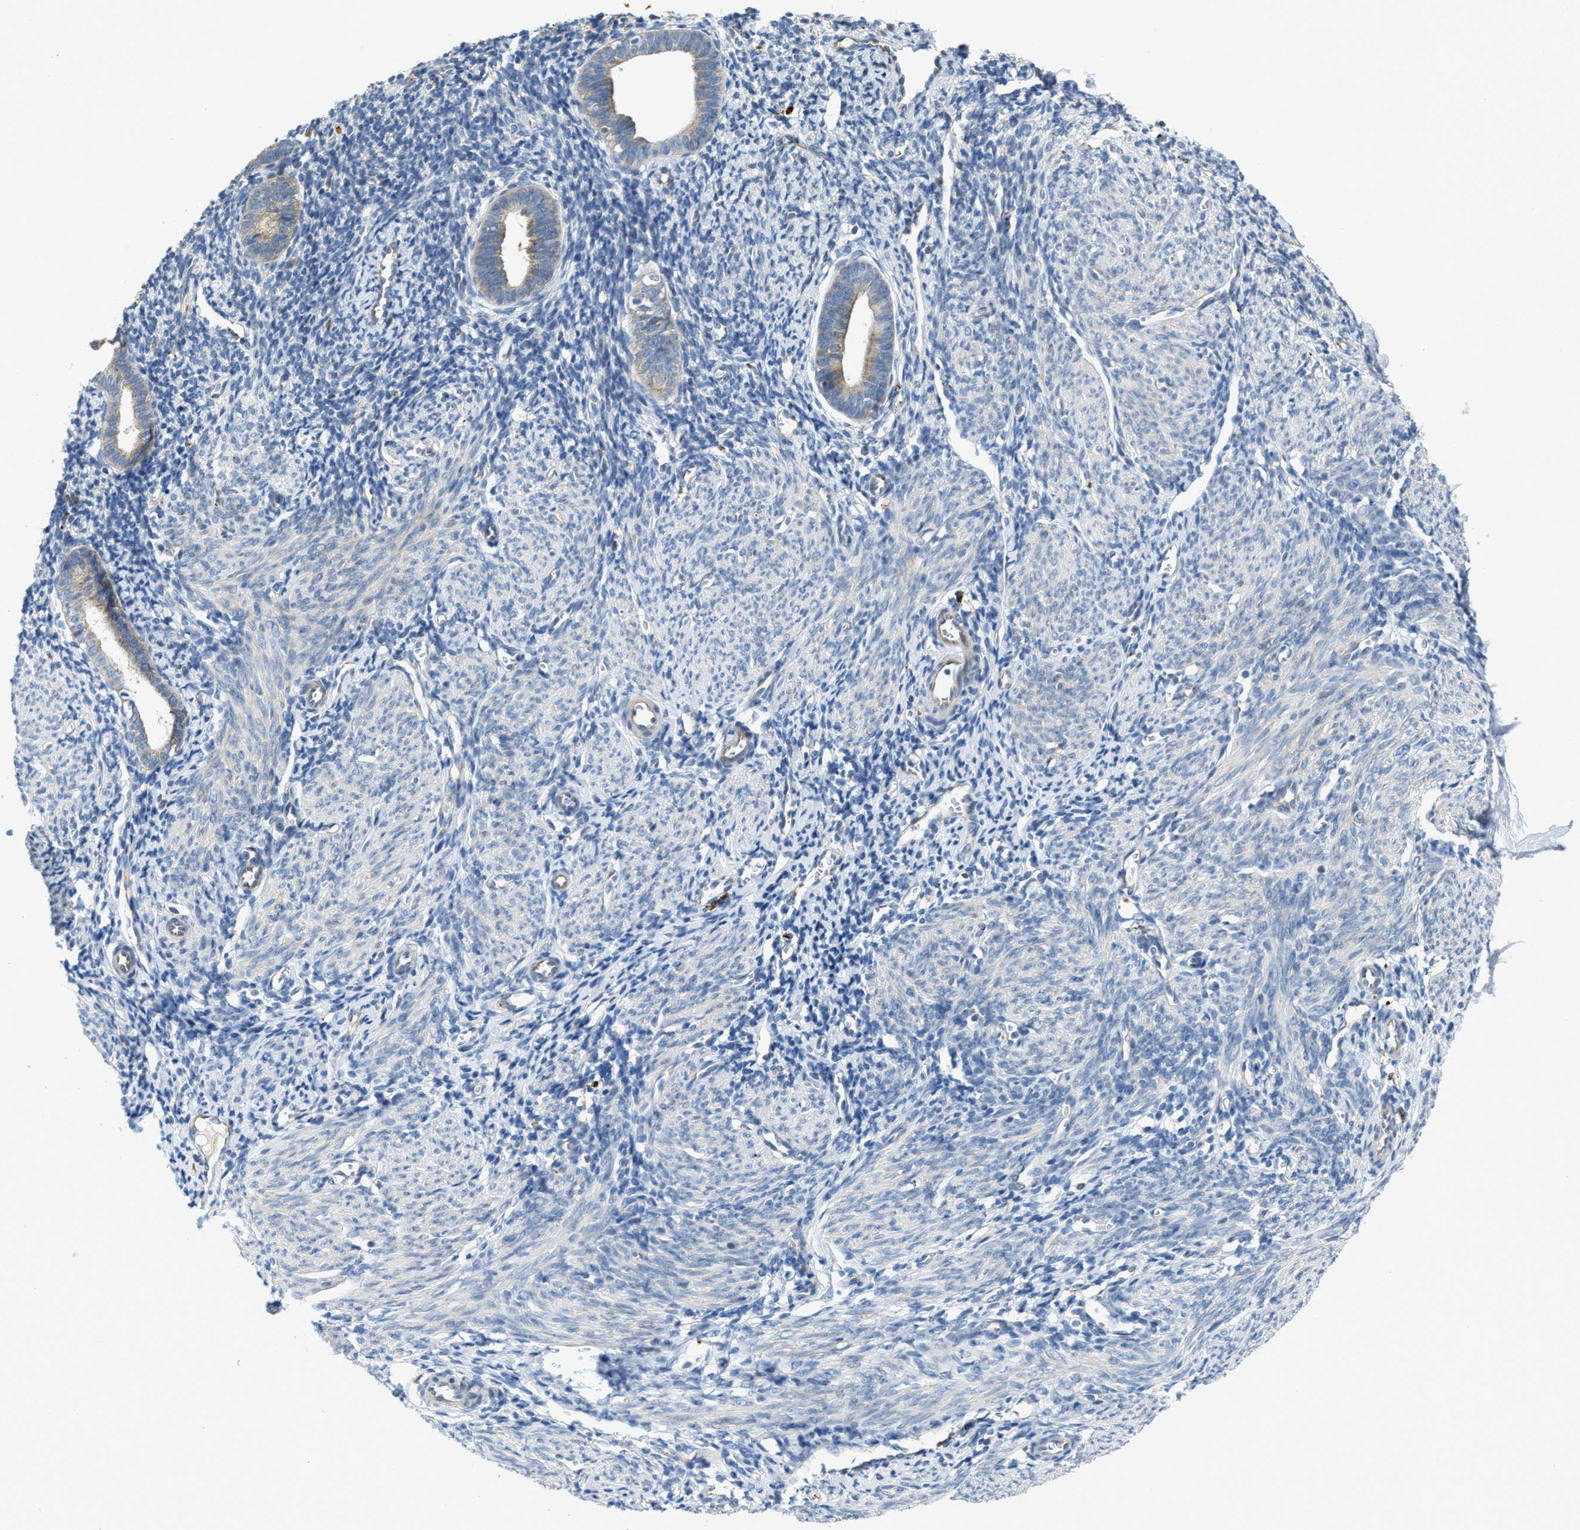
{"staining": {"intensity": "negative", "quantity": "none", "location": "none"}, "tissue": "endometrium", "cell_type": "Cells in endometrial stroma", "image_type": "normal", "snomed": [{"axis": "morphology", "description": "Normal tissue, NOS"}, {"axis": "morphology", "description": "Adenocarcinoma, NOS"}, {"axis": "topography", "description": "Endometrium"}], "caption": "Immunohistochemistry micrograph of benign endometrium: endometrium stained with DAB (3,3'-diaminobenzidine) shows no significant protein expression in cells in endometrial stroma. (Immunohistochemistry (ihc), brightfield microscopy, high magnification).", "gene": "KLHDC10", "patient": {"sex": "female", "age": 57}}